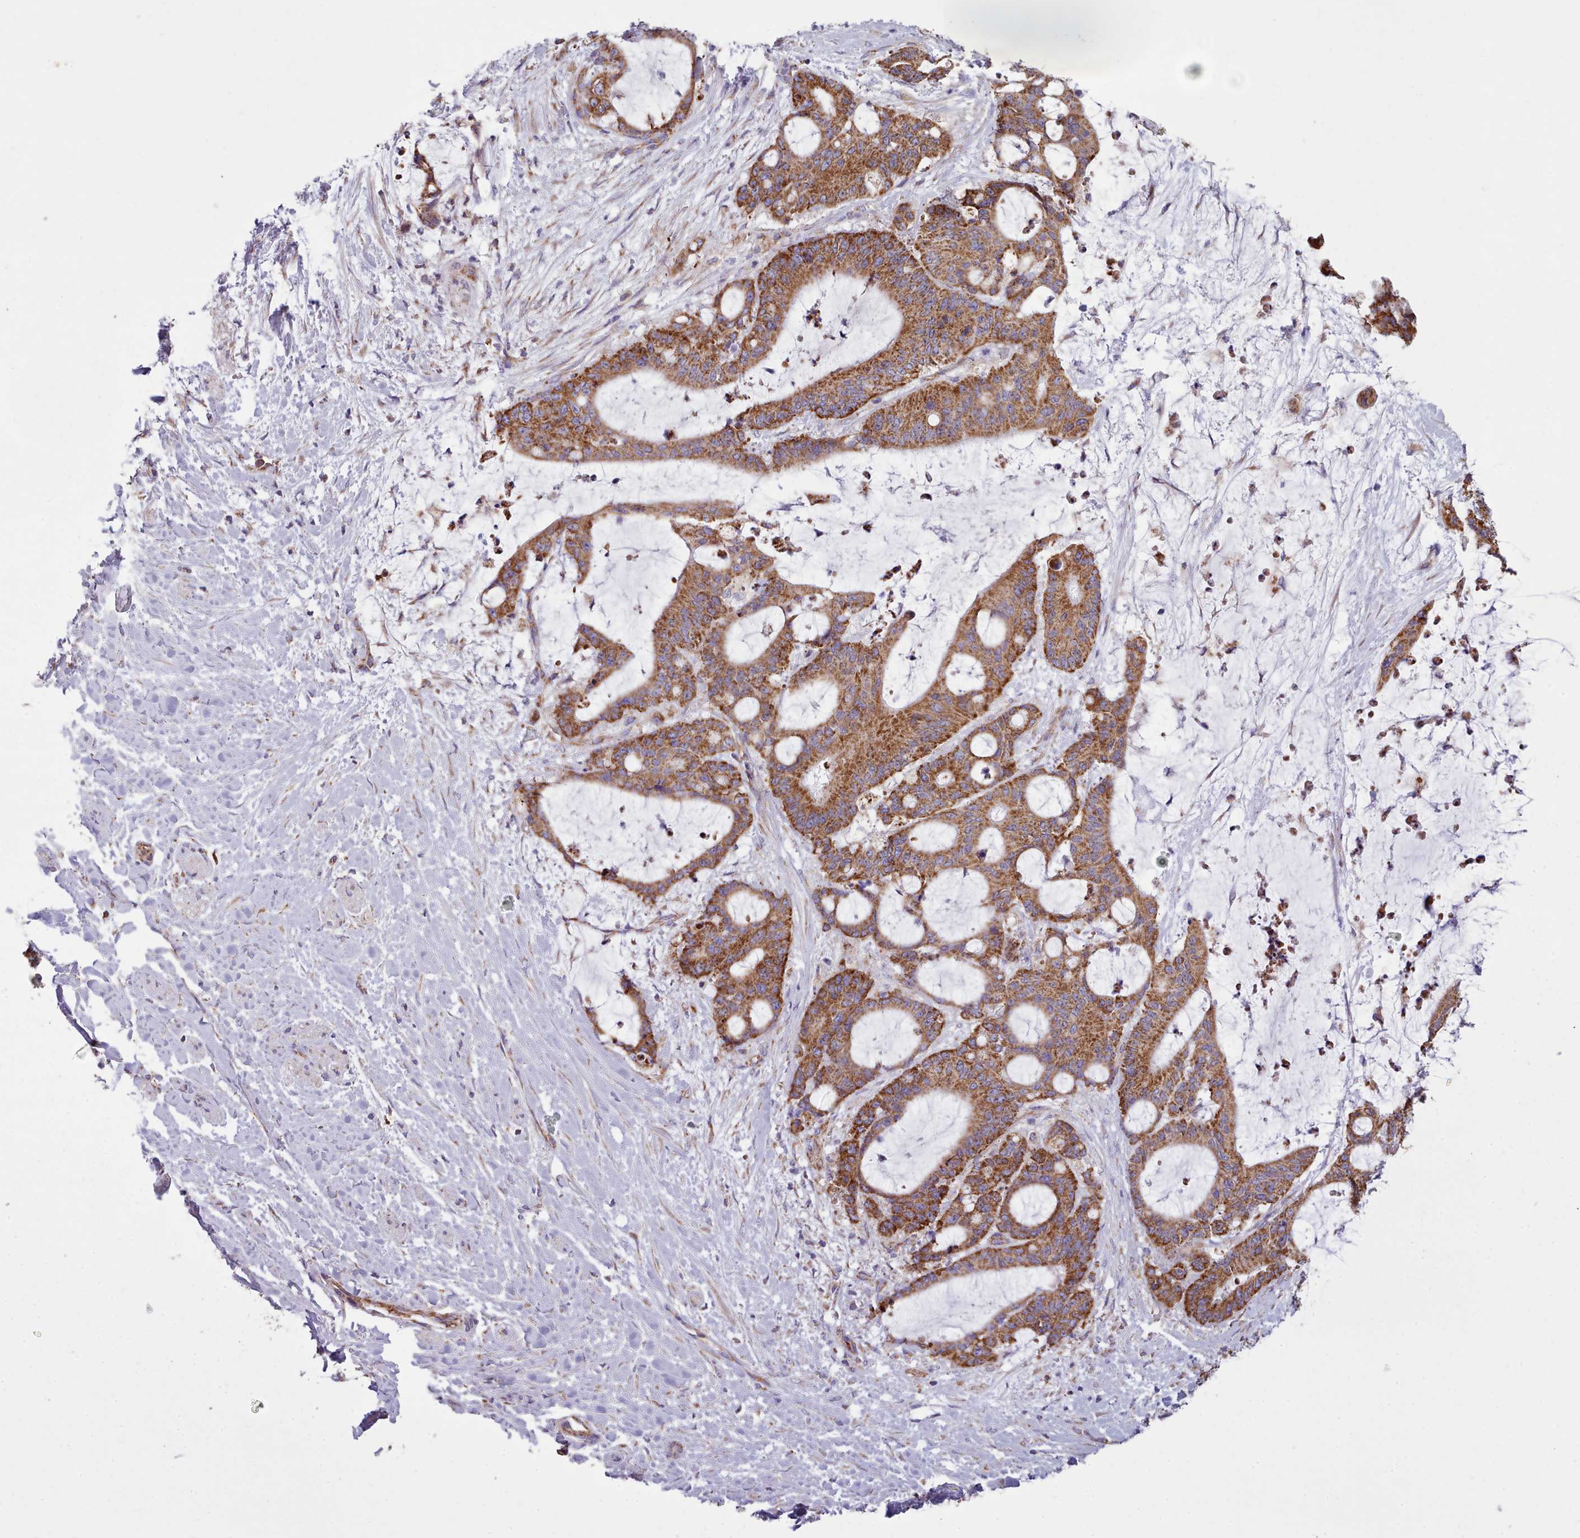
{"staining": {"intensity": "strong", "quantity": ">75%", "location": "cytoplasmic/membranous"}, "tissue": "liver cancer", "cell_type": "Tumor cells", "image_type": "cancer", "snomed": [{"axis": "morphology", "description": "Normal tissue, NOS"}, {"axis": "morphology", "description": "Cholangiocarcinoma"}, {"axis": "topography", "description": "Liver"}, {"axis": "topography", "description": "Peripheral nerve tissue"}], "caption": "Immunohistochemistry (IHC) histopathology image of cholangiocarcinoma (liver) stained for a protein (brown), which demonstrates high levels of strong cytoplasmic/membranous staining in about >75% of tumor cells.", "gene": "SRP54", "patient": {"sex": "female", "age": 73}}